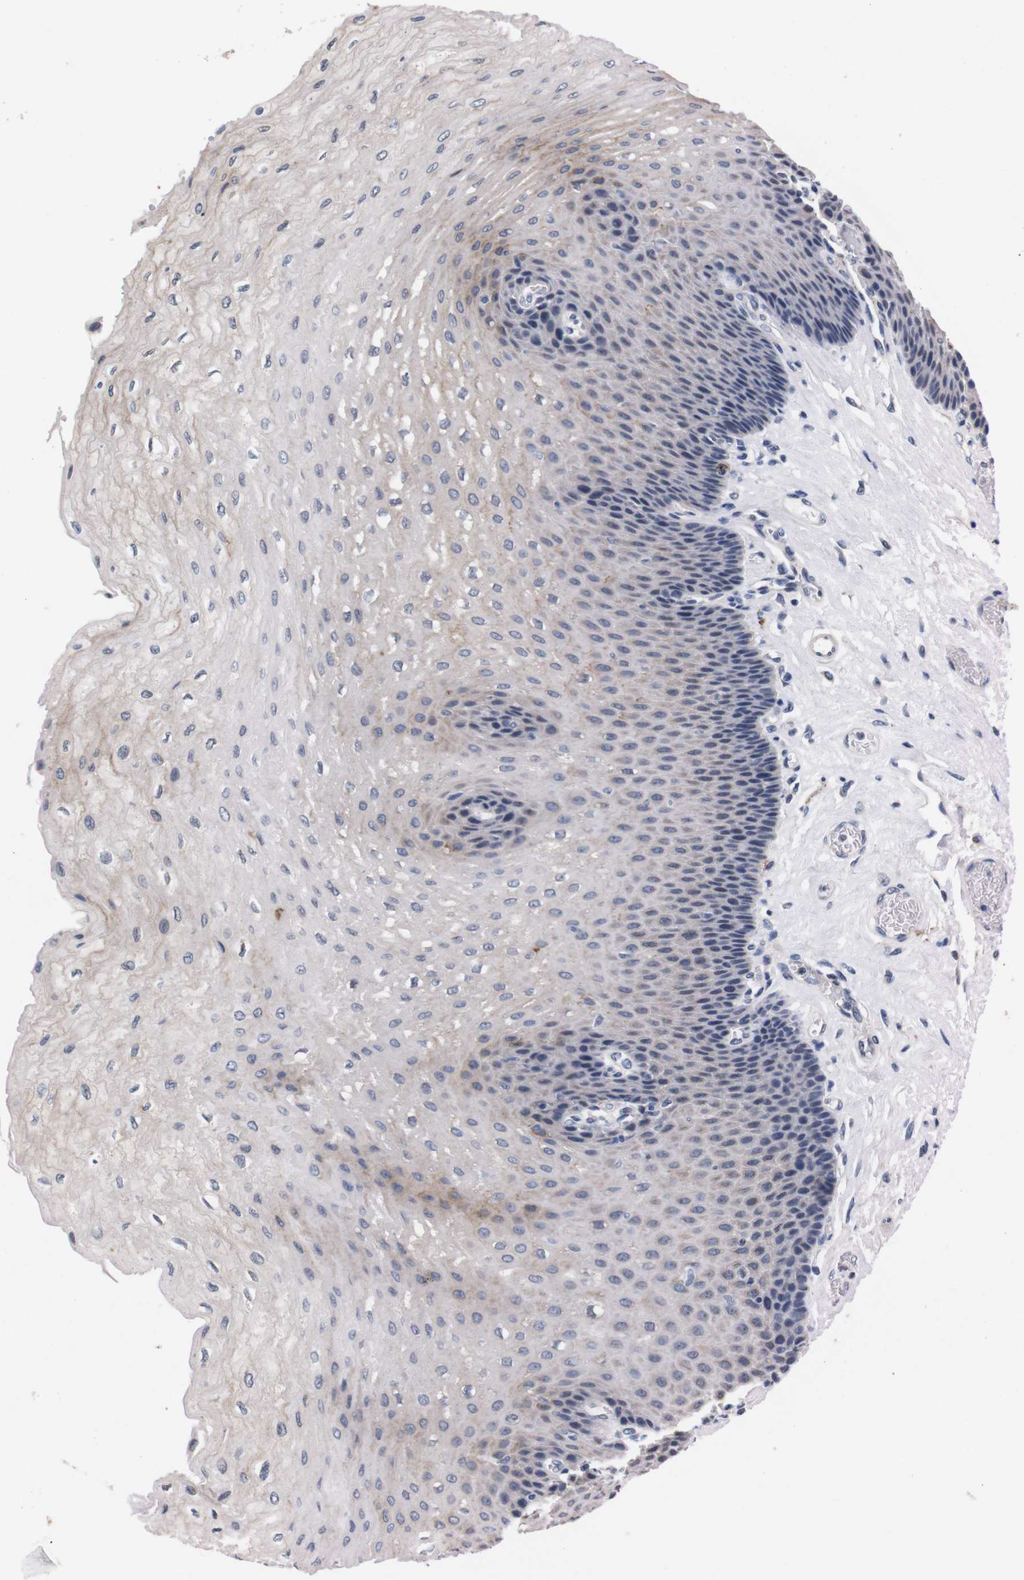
{"staining": {"intensity": "weak", "quantity": "<25%", "location": "cytoplasmic/membranous"}, "tissue": "esophagus", "cell_type": "Squamous epithelial cells", "image_type": "normal", "snomed": [{"axis": "morphology", "description": "Normal tissue, NOS"}, {"axis": "topography", "description": "Esophagus"}], "caption": "This is an immunohistochemistry photomicrograph of normal human esophagus. There is no staining in squamous epithelial cells.", "gene": "TNFRSF21", "patient": {"sex": "female", "age": 72}}